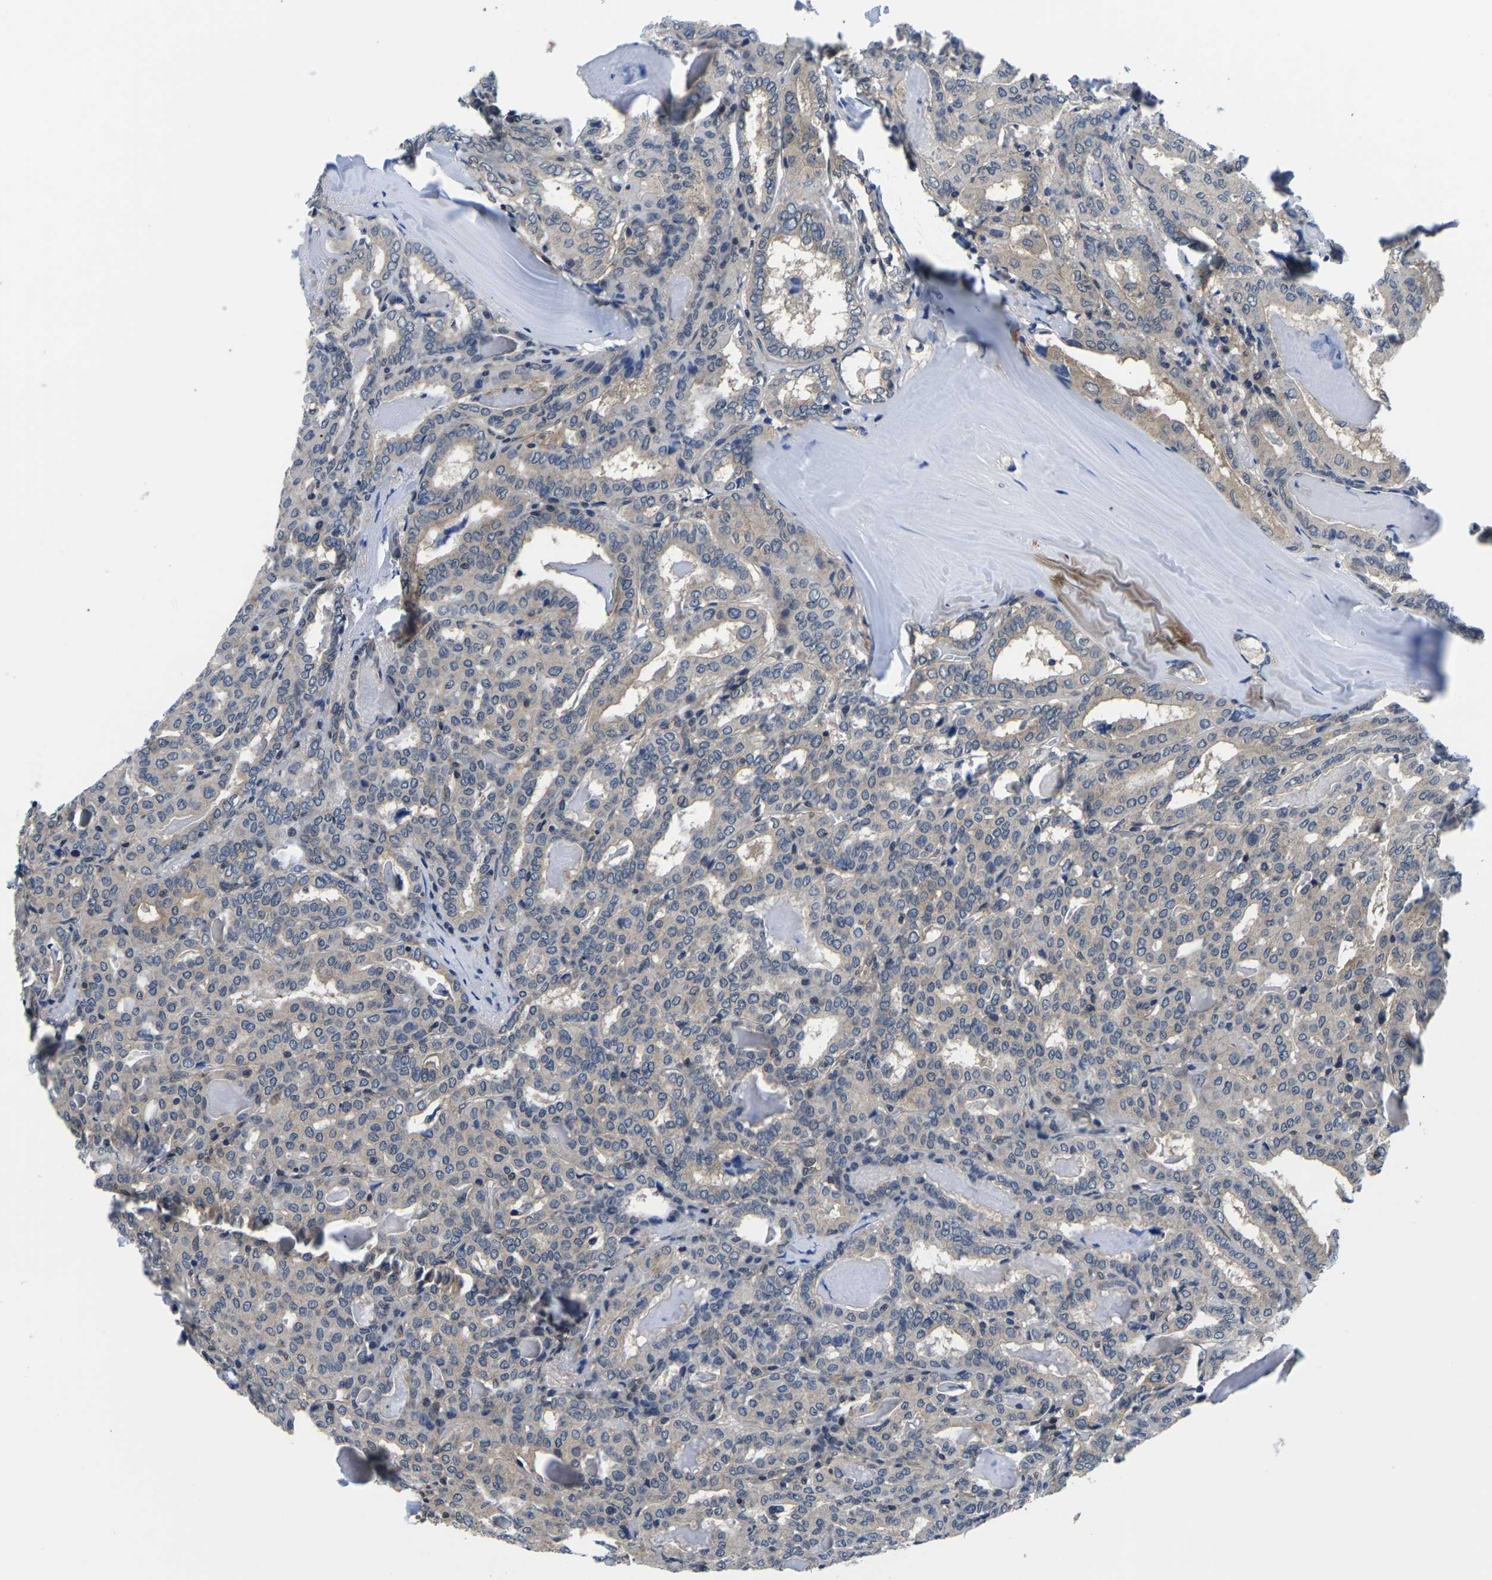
{"staining": {"intensity": "weak", "quantity": ">75%", "location": "cytoplasmic/membranous"}, "tissue": "thyroid cancer", "cell_type": "Tumor cells", "image_type": "cancer", "snomed": [{"axis": "morphology", "description": "Papillary adenocarcinoma, NOS"}, {"axis": "topography", "description": "Thyroid gland"}], "caption": "Protein staining of thyroid cancer (papillary adenocarcinoma) tissue shows weak cytoplasmic/membranous positivity in approximately >75% of tumor cells. The protein of interest is shown in brown color, while the nuclei are stained blue.", "gene": "GSK3B", "patient": {"sex": "female", "age": 42}}